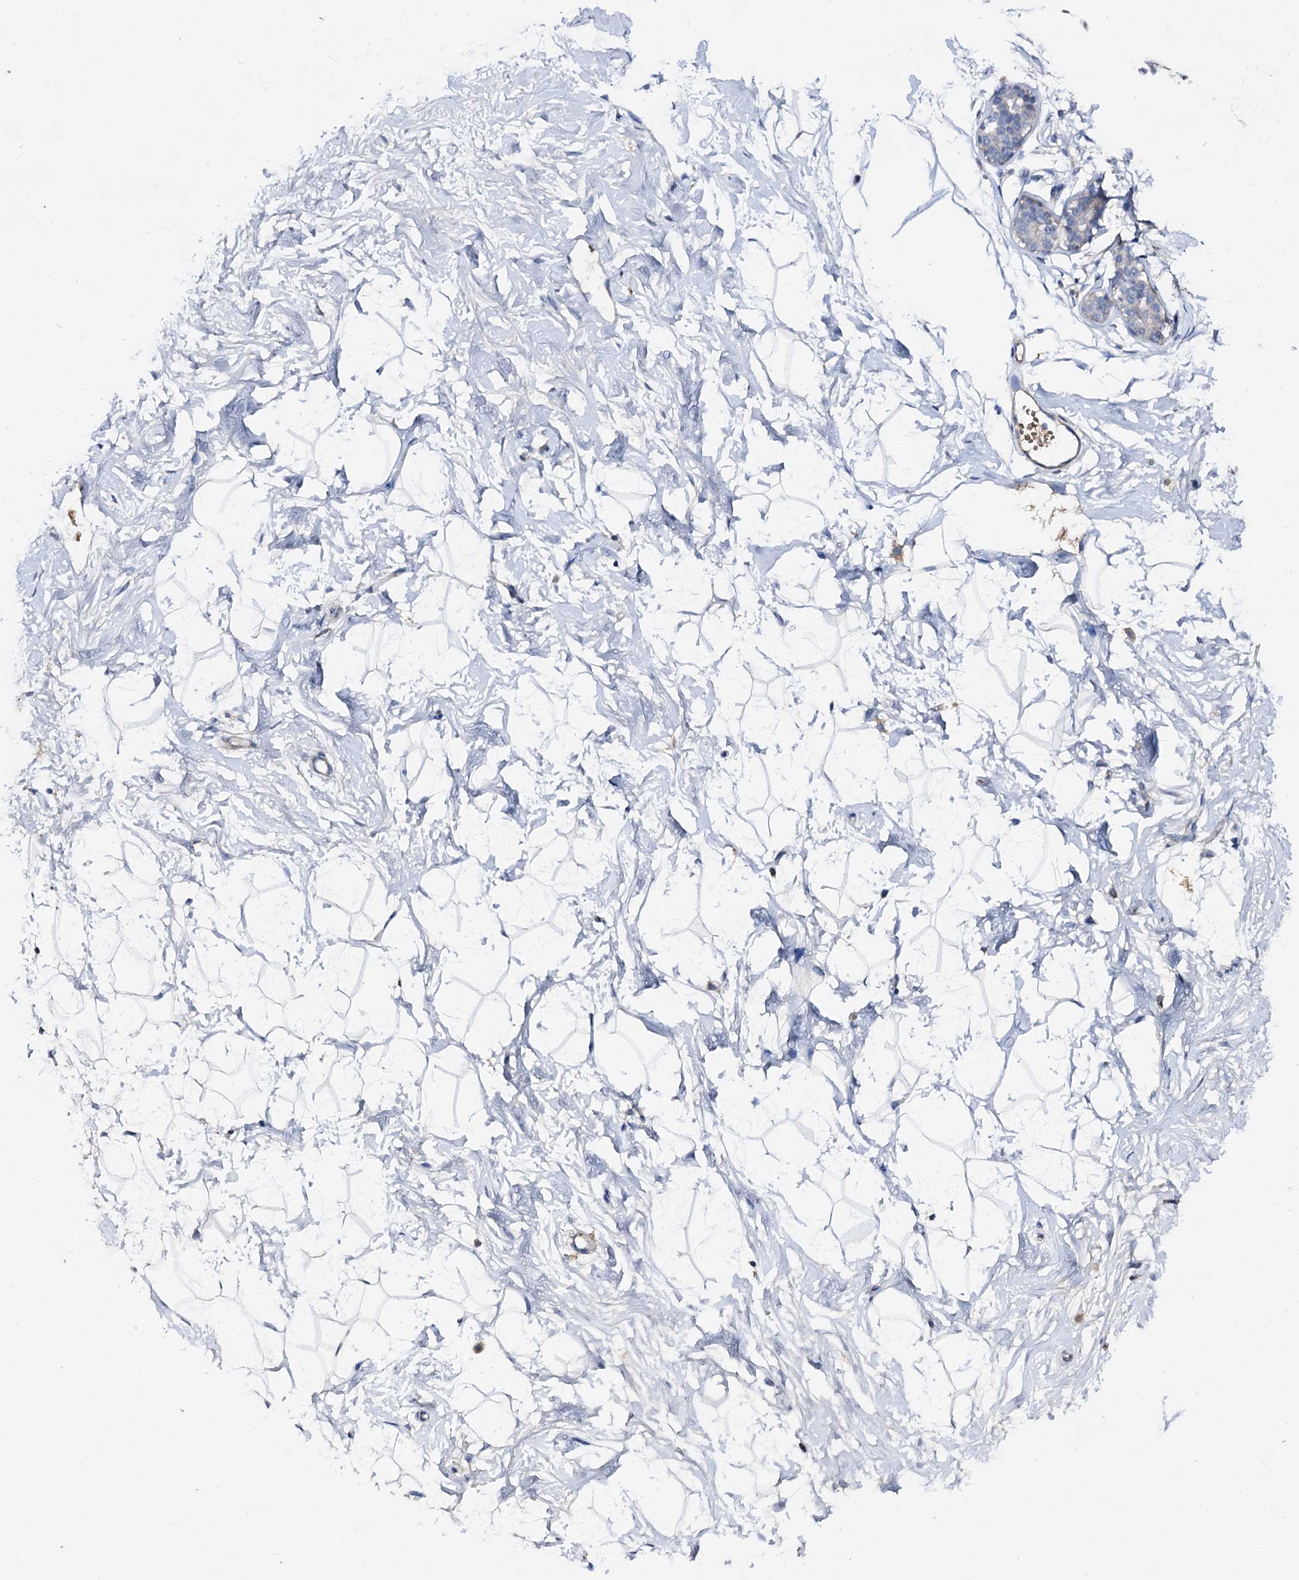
{"staining": {"intensity": "negative", "quantity": "none", "location": "none"}, "tissue": "breast", "cell_type": "Adipocytes", "image_type": "normal", "snomed": [{"axis": "morphology", "description": "Normal tissue, NOS"}, {"axis": "morphology", "description": "Adenoma, NOS"}, {"axis": "topography", "description": "Breast"}], "caption": "A high-resolution image shows immunohistochemistry (IHC) staining of normal breast, which shows no significant expression in adipocytes.", "gene": "HVCN1", "patient": {"sex": "female", "age": 23}}